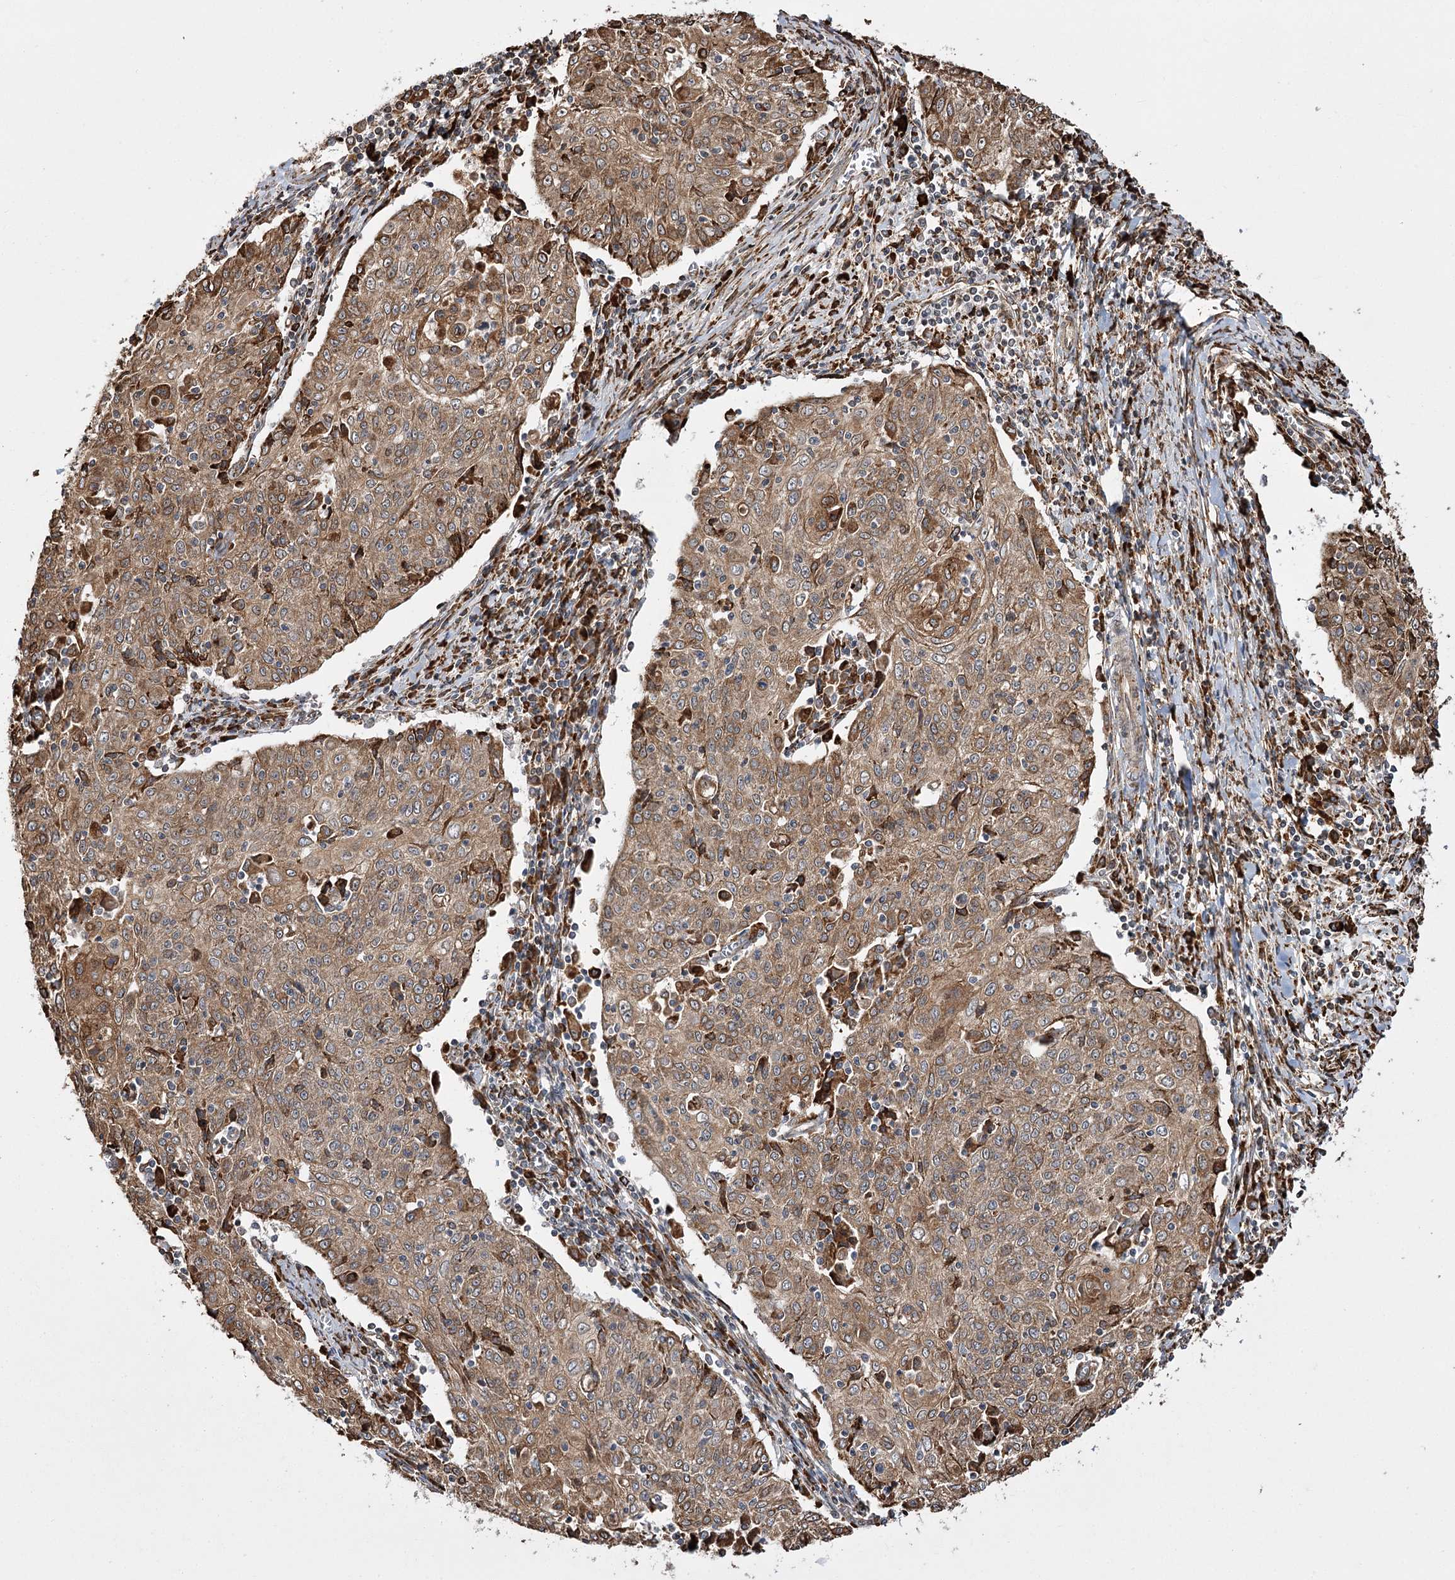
{"staining": {"intensity": "moderate", "quantity": ">75%", "location": "cytoplasmic/membranous"}, "tissue": "cervical cancer", "cell_type": "Tumor cells", "image_type": "cancer", "snomed": [{"axis": "morphology", "description": "Squamous cell carcinoma, NOS"}, {"axis": "topography", "description": "Cervix"}], "caption": "IHC staining of squamous cell carcinoma (cervical), which demonstrates medium levels of moderate cytoplasmic/membranous positivity in about >75% of tumor cells indicating moderate cytoplasmic/membranous protein expression. The staining was performed using DAB (3,3'-diaminobenzidine) (brown) for protein detection and nuclei were counterstained in hematoxylin (blue).", "gene": "FANCL", "patient": {"sex": "female", "age": 48}}